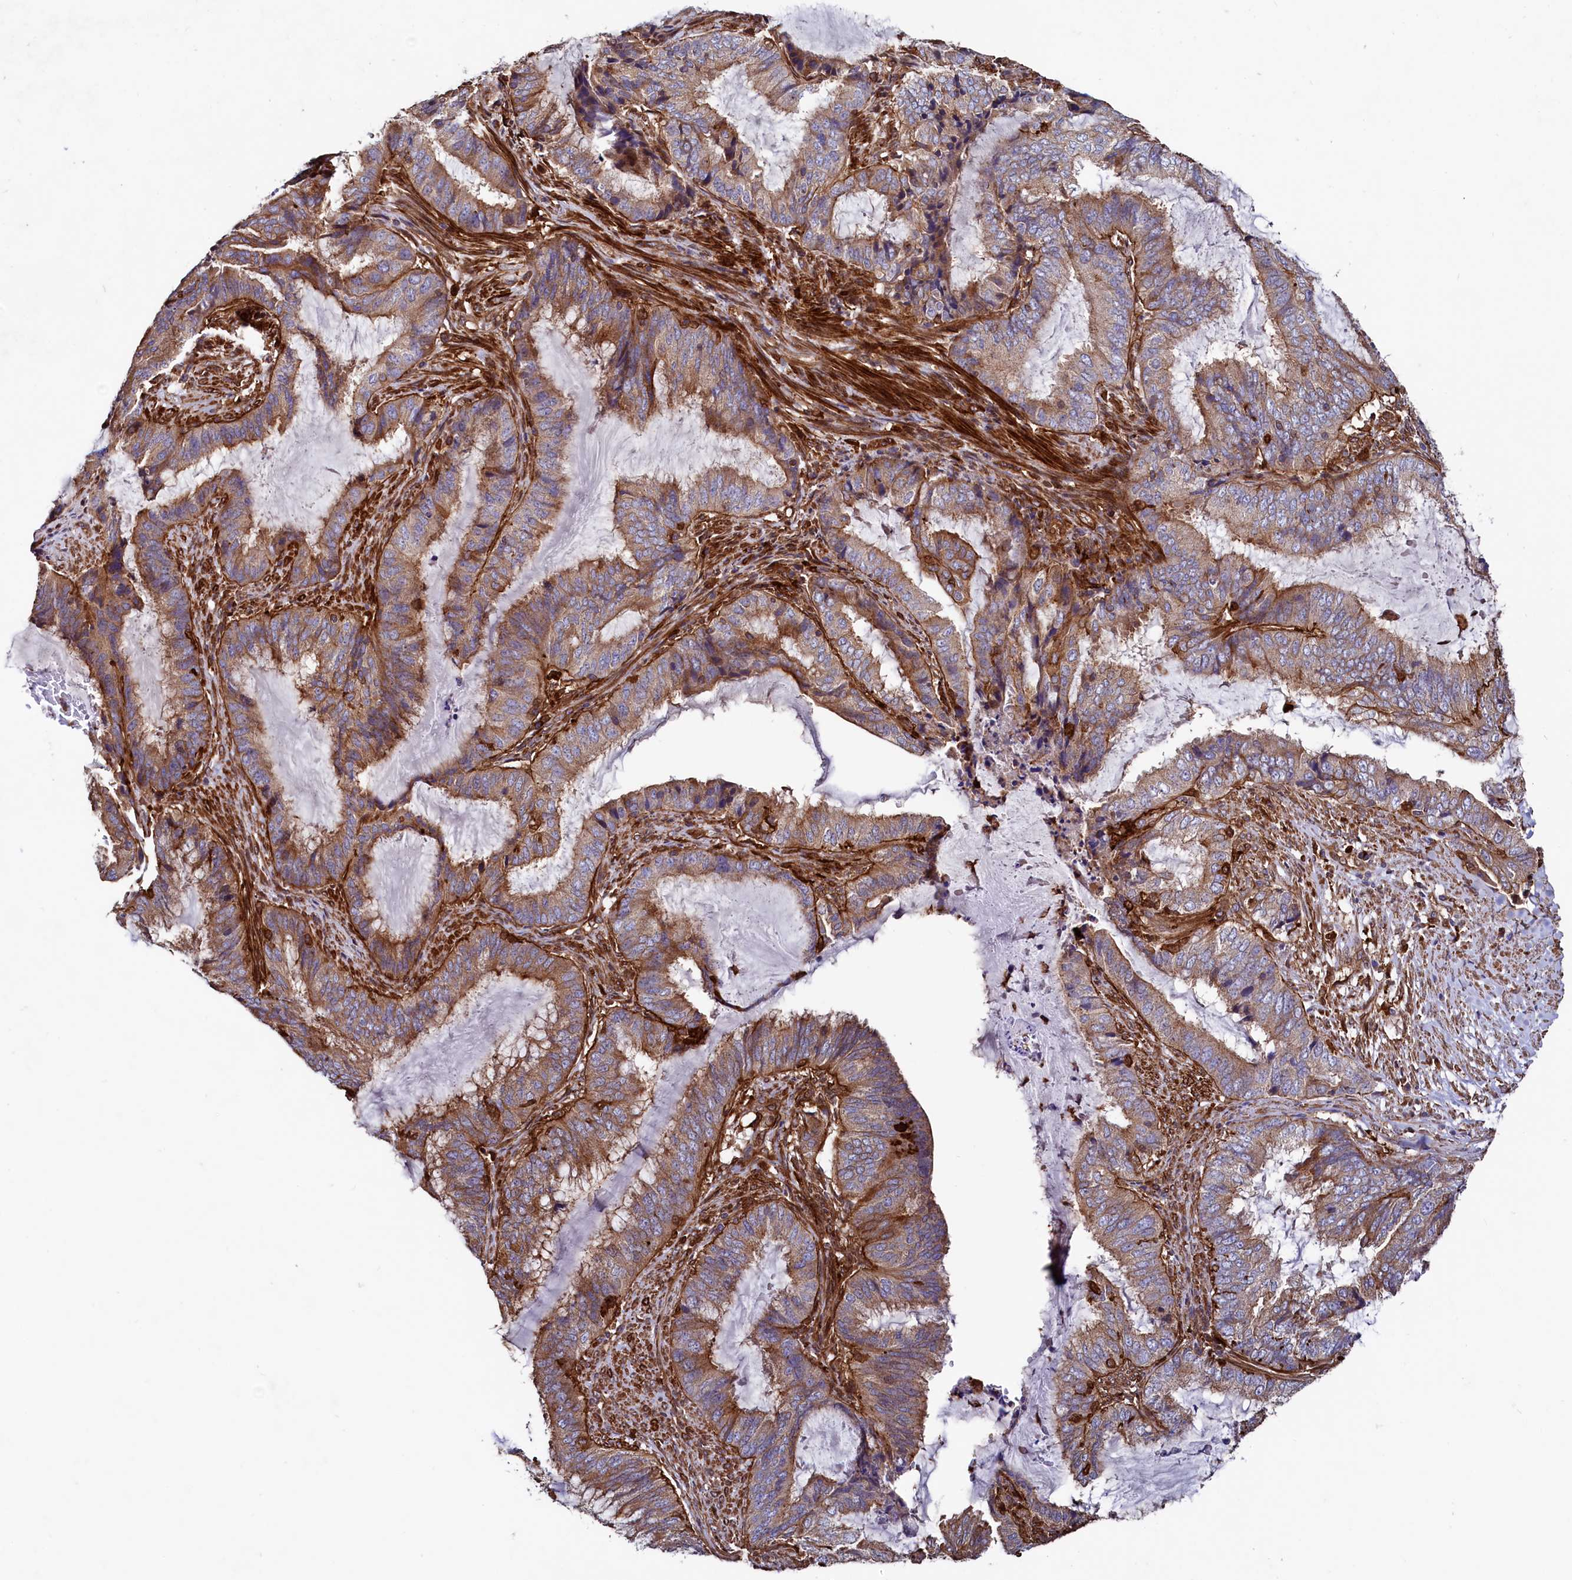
{"staining": {"intensity": "moderate", "quantity": ">75%", "location": "cytoplasmic/membranous"}, "tissue": "endometrial cancer", "cell_type": "Tumor cells", "image_type": "cancer", "snomed": [{"axis": "morphology", "description": "Adenocarcinoma, NOS"}, {"axis": "topography", "description": "Endometrium"}], "caption": "IHC photomicrograph of human endometrial cancer (adenocarcinoma) stained for a protein (brown), which reveals medium levels of moderate cytoplasmic/membranous expression in approximately >75% of tumor cells.", "gene": "STAMBPL1", "patient": {"sex": "female", "age": 51}}